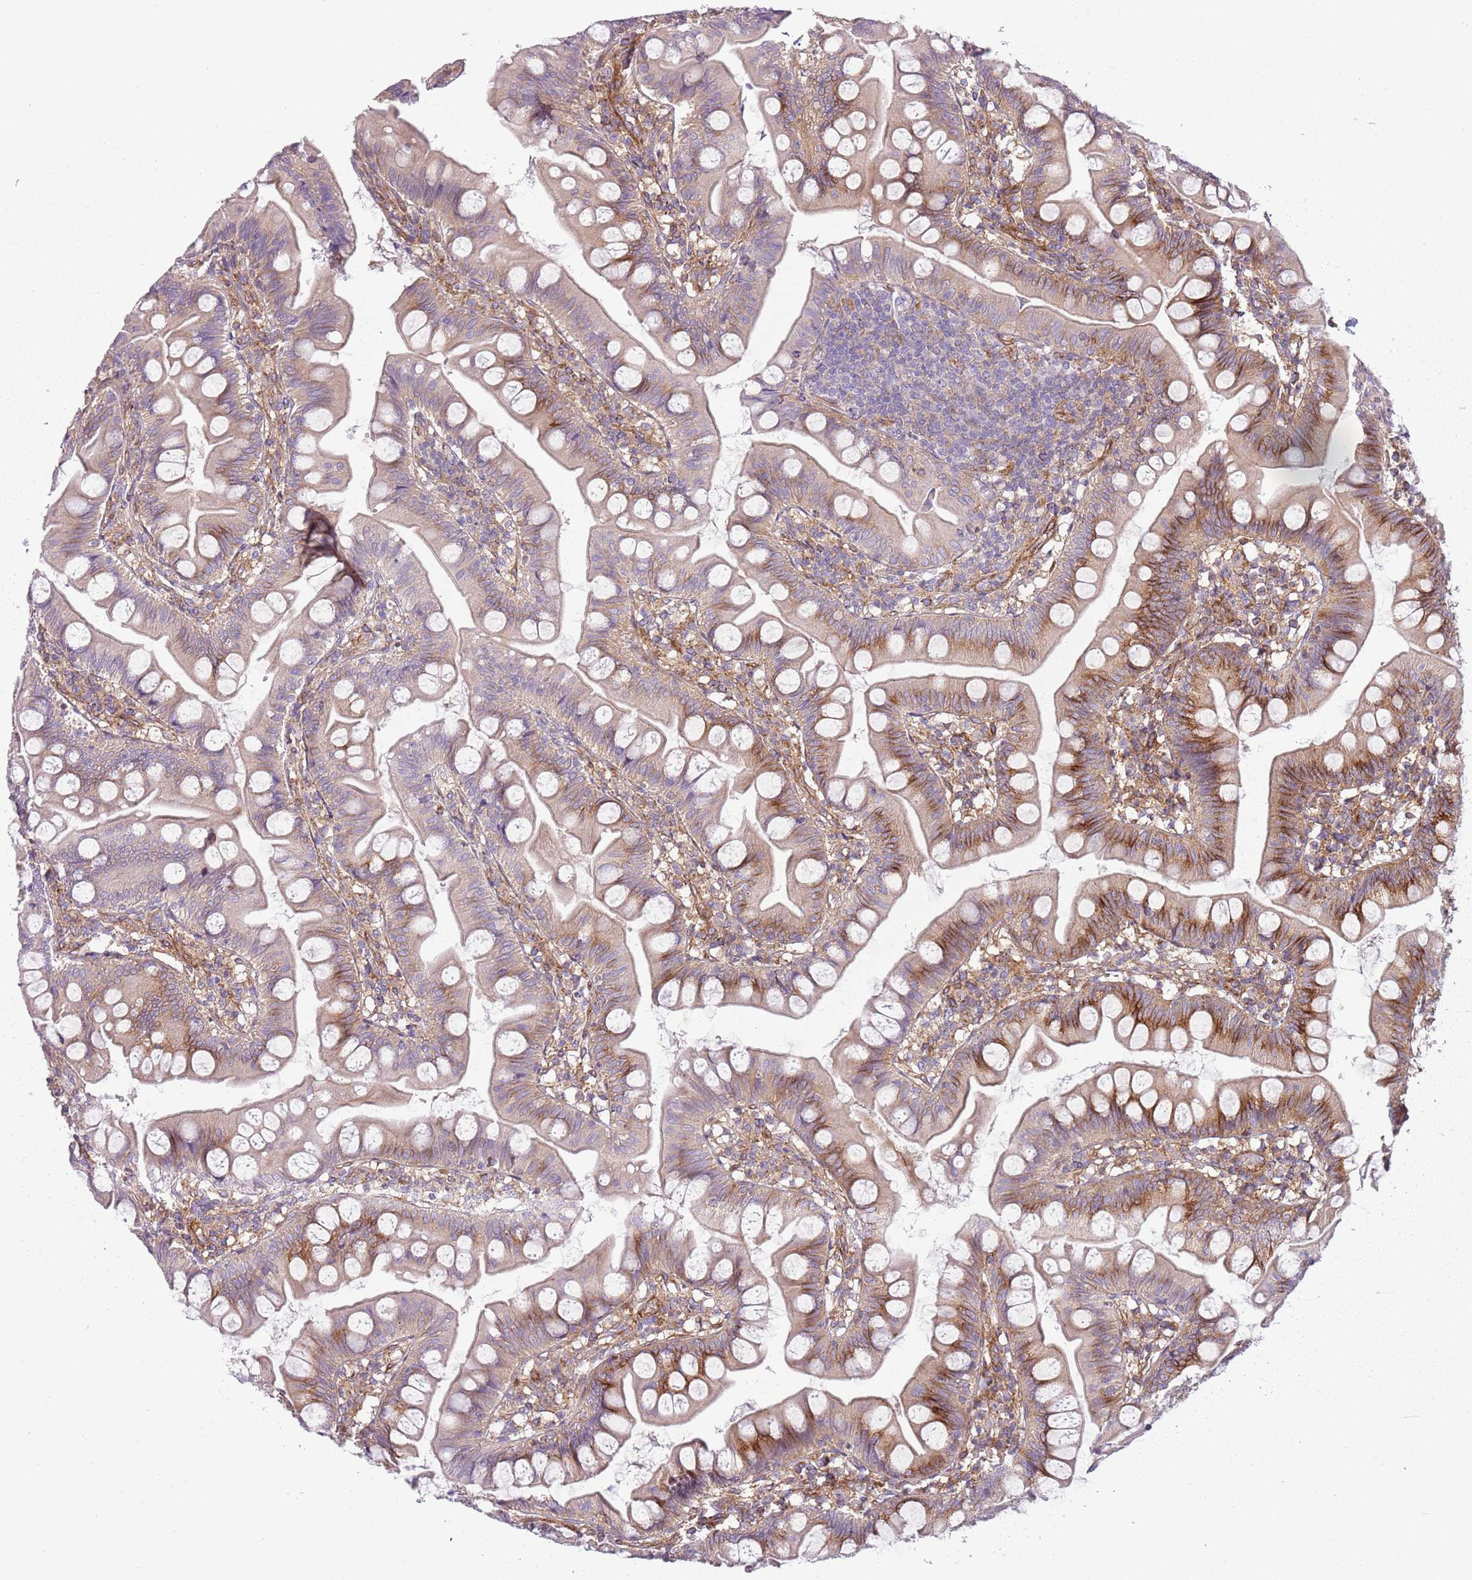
{"staining": {"intensity": "strong", "quantity": "25%-75%", "location": "cytoplasmic/membranous"}, "tissue": "small intestine", "cell_type": "Glandular cells", "image_type": "normal", "snomed": [{"axis": "morphology", "description": "Normal tissue, NOS"}, {"axis": "topography", "description": "Small intestine"}], "caption": "This is an image of IHC staining of unremarkable small intestine, which shows strong staining in the cytoplasmic/membranous of glandular cells.", "gene": "SNX1", "patient": {"sex": "male", "age": 7}}